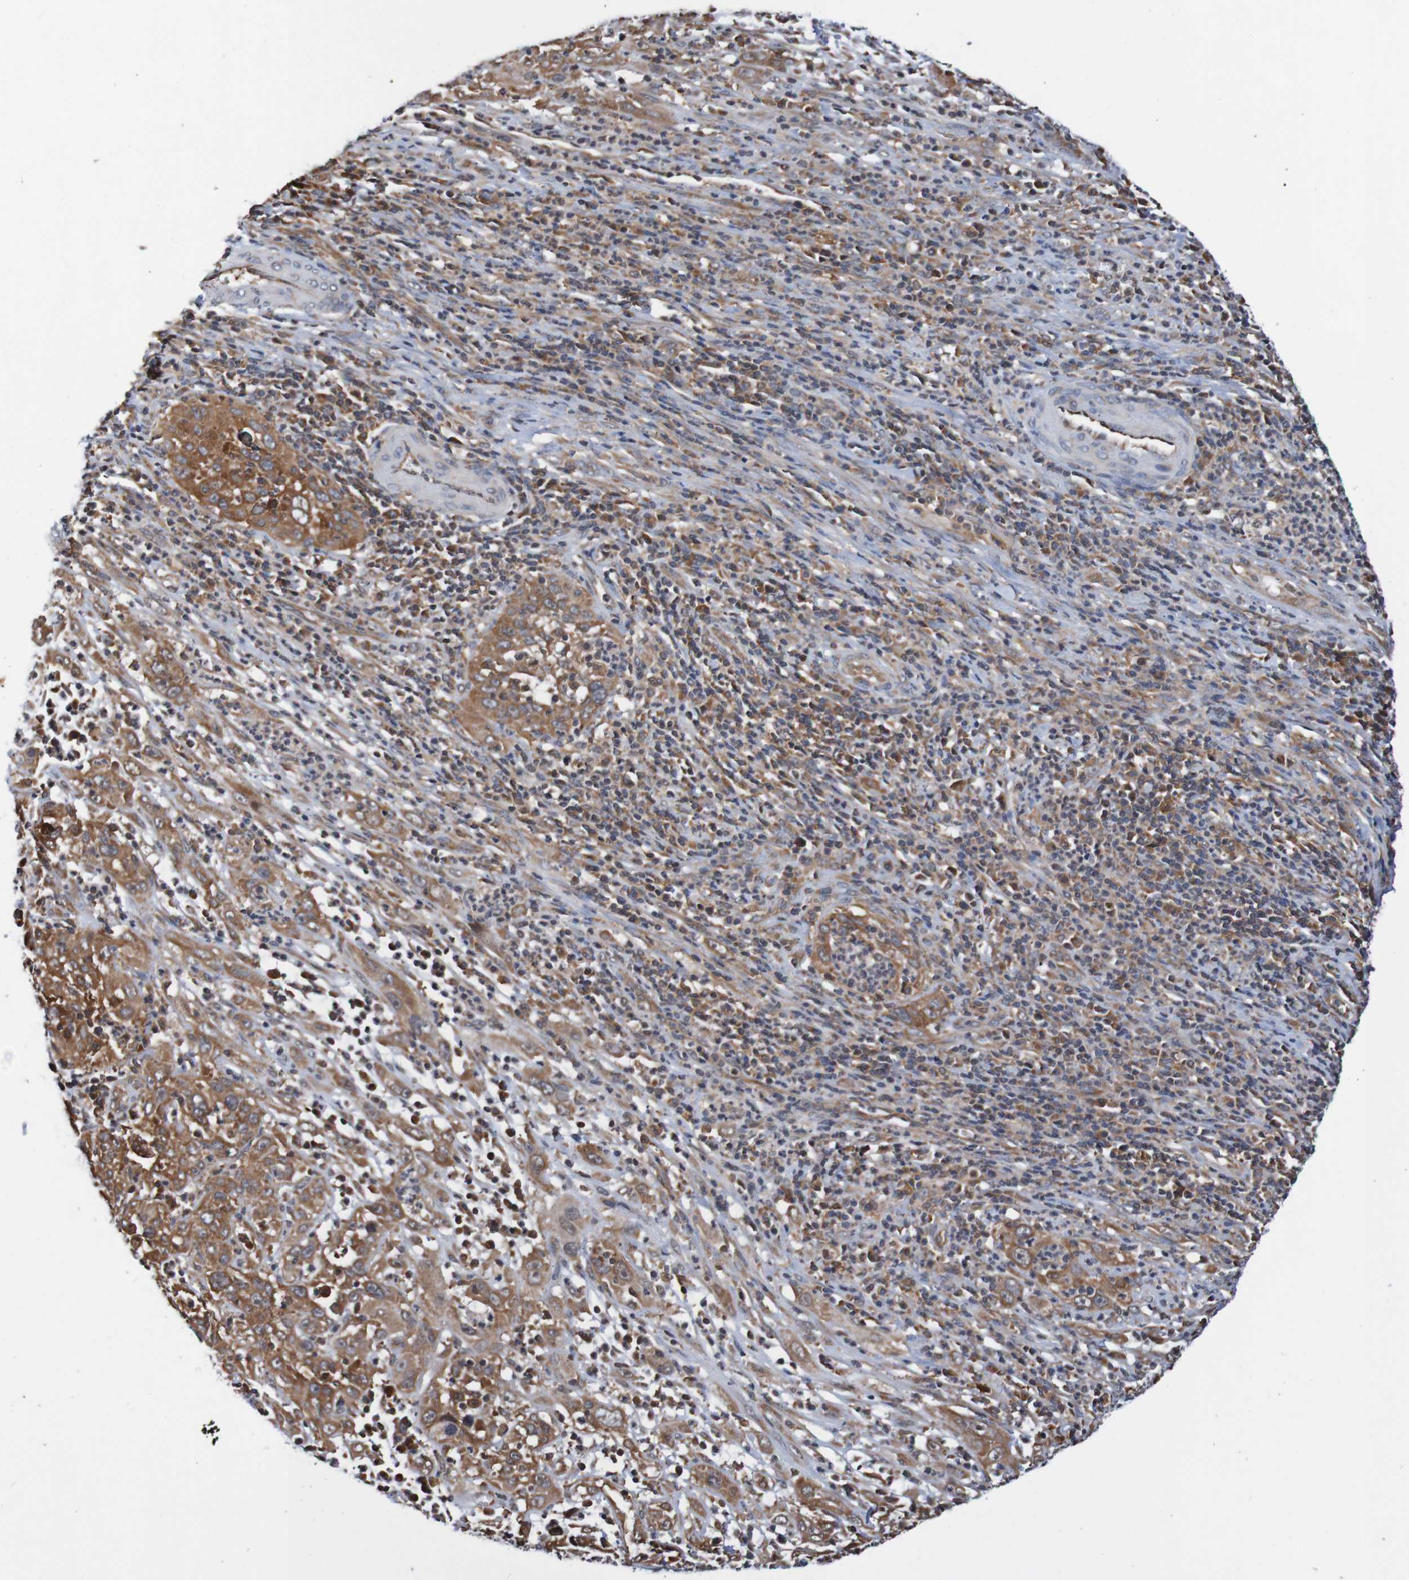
{"staining": {"intensity": "moderate", "quantity": ">75%", "location": "cytoplasmic/membranous"}, "tissue": "cervical cancer", "cell_type": "Tumor cells", "image_type": "cancer", "snomed": [{"axis": "morphology", "description": "Squamous cell carcinoma, NOS"}, {"axis": "topography", "description": "Cervix"}], "caption": "Immunohistochemical staining of human cervical cancer displays medium levels of moderate cytoplasmic/membranous positivity in about >75% of tumor cells.", "gene": "AXIN1", "patient": {"sex": "female", "age": 32}}